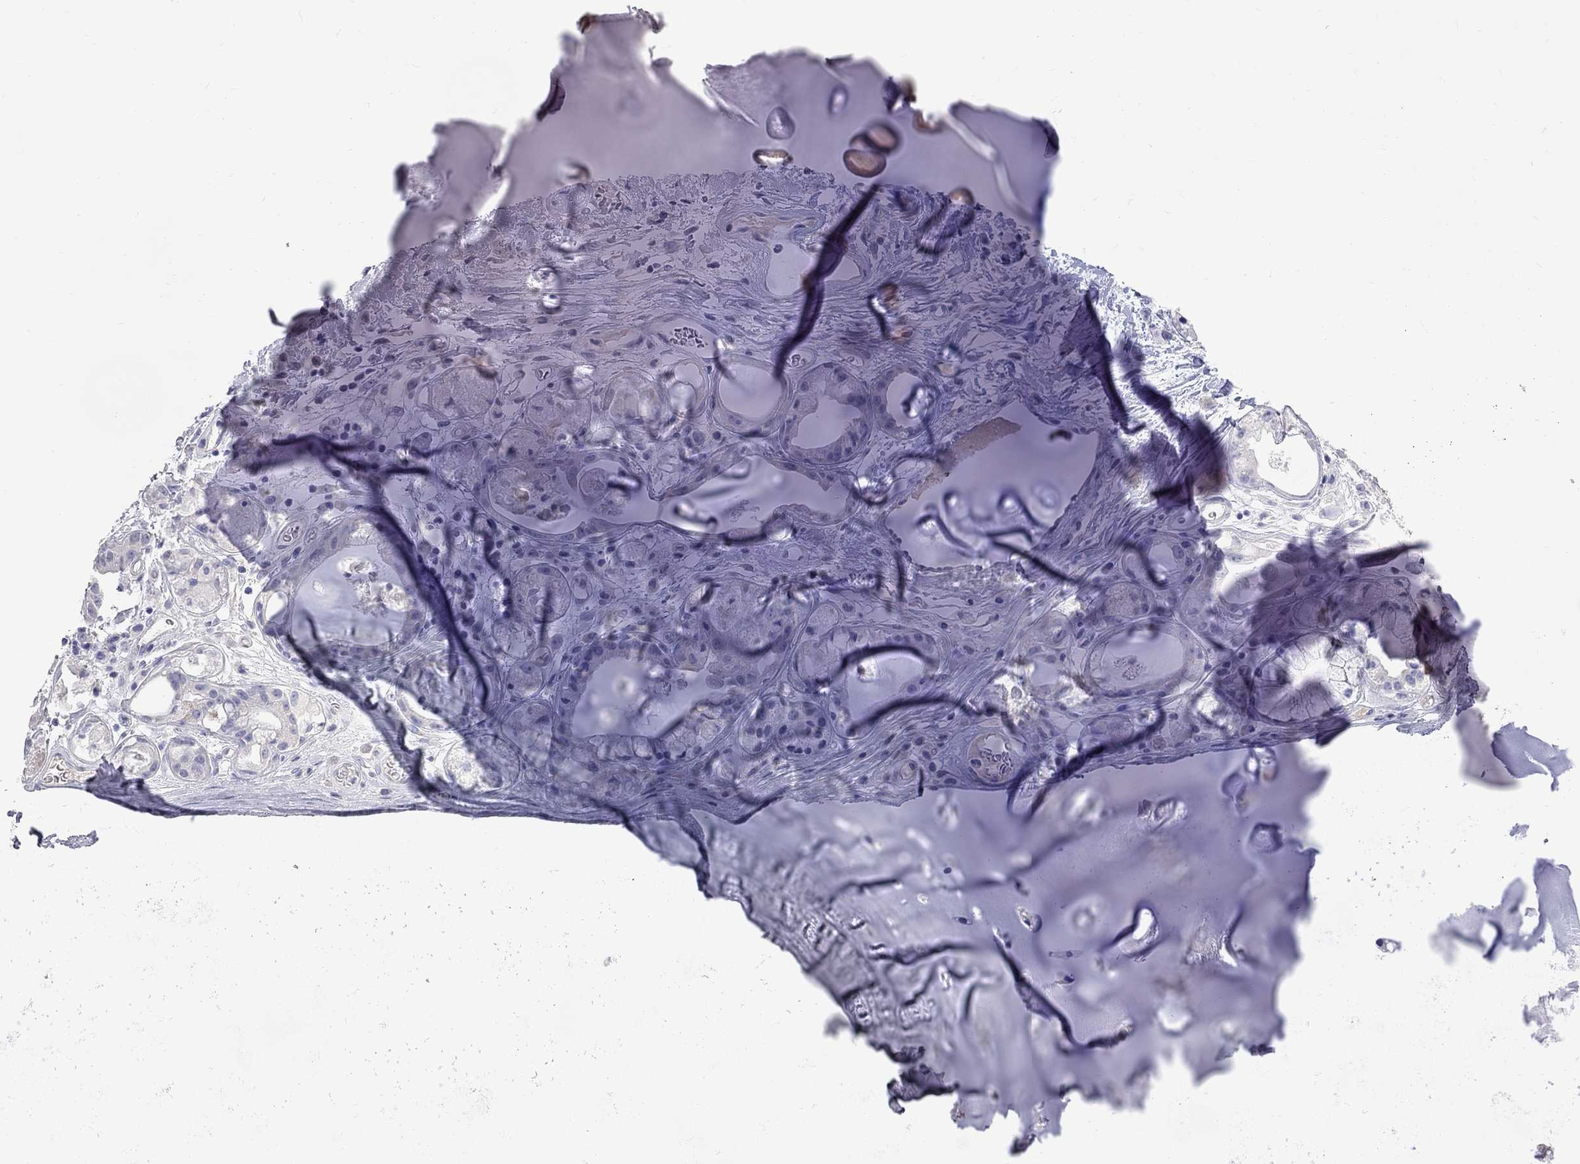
{"staining": {"intensity": "negative", "quantity": "none", "location": "none"}, "tissue": "soft tissue", "cell_type": "Chondrocytes", "image_type": "normal", "snomed": [{"axis": "morphology", "description": "Normal tissue, NOS"}, {"axis": "topography", "description": "Cartilage tissue"}], "caption": "This is an immunohistochemistry (IHC) histopathology image of benign human soft tissue. There is no expression in chondrocytes.", "gene": "KCND2", "patient": {"sex": "male", "age": 81}}